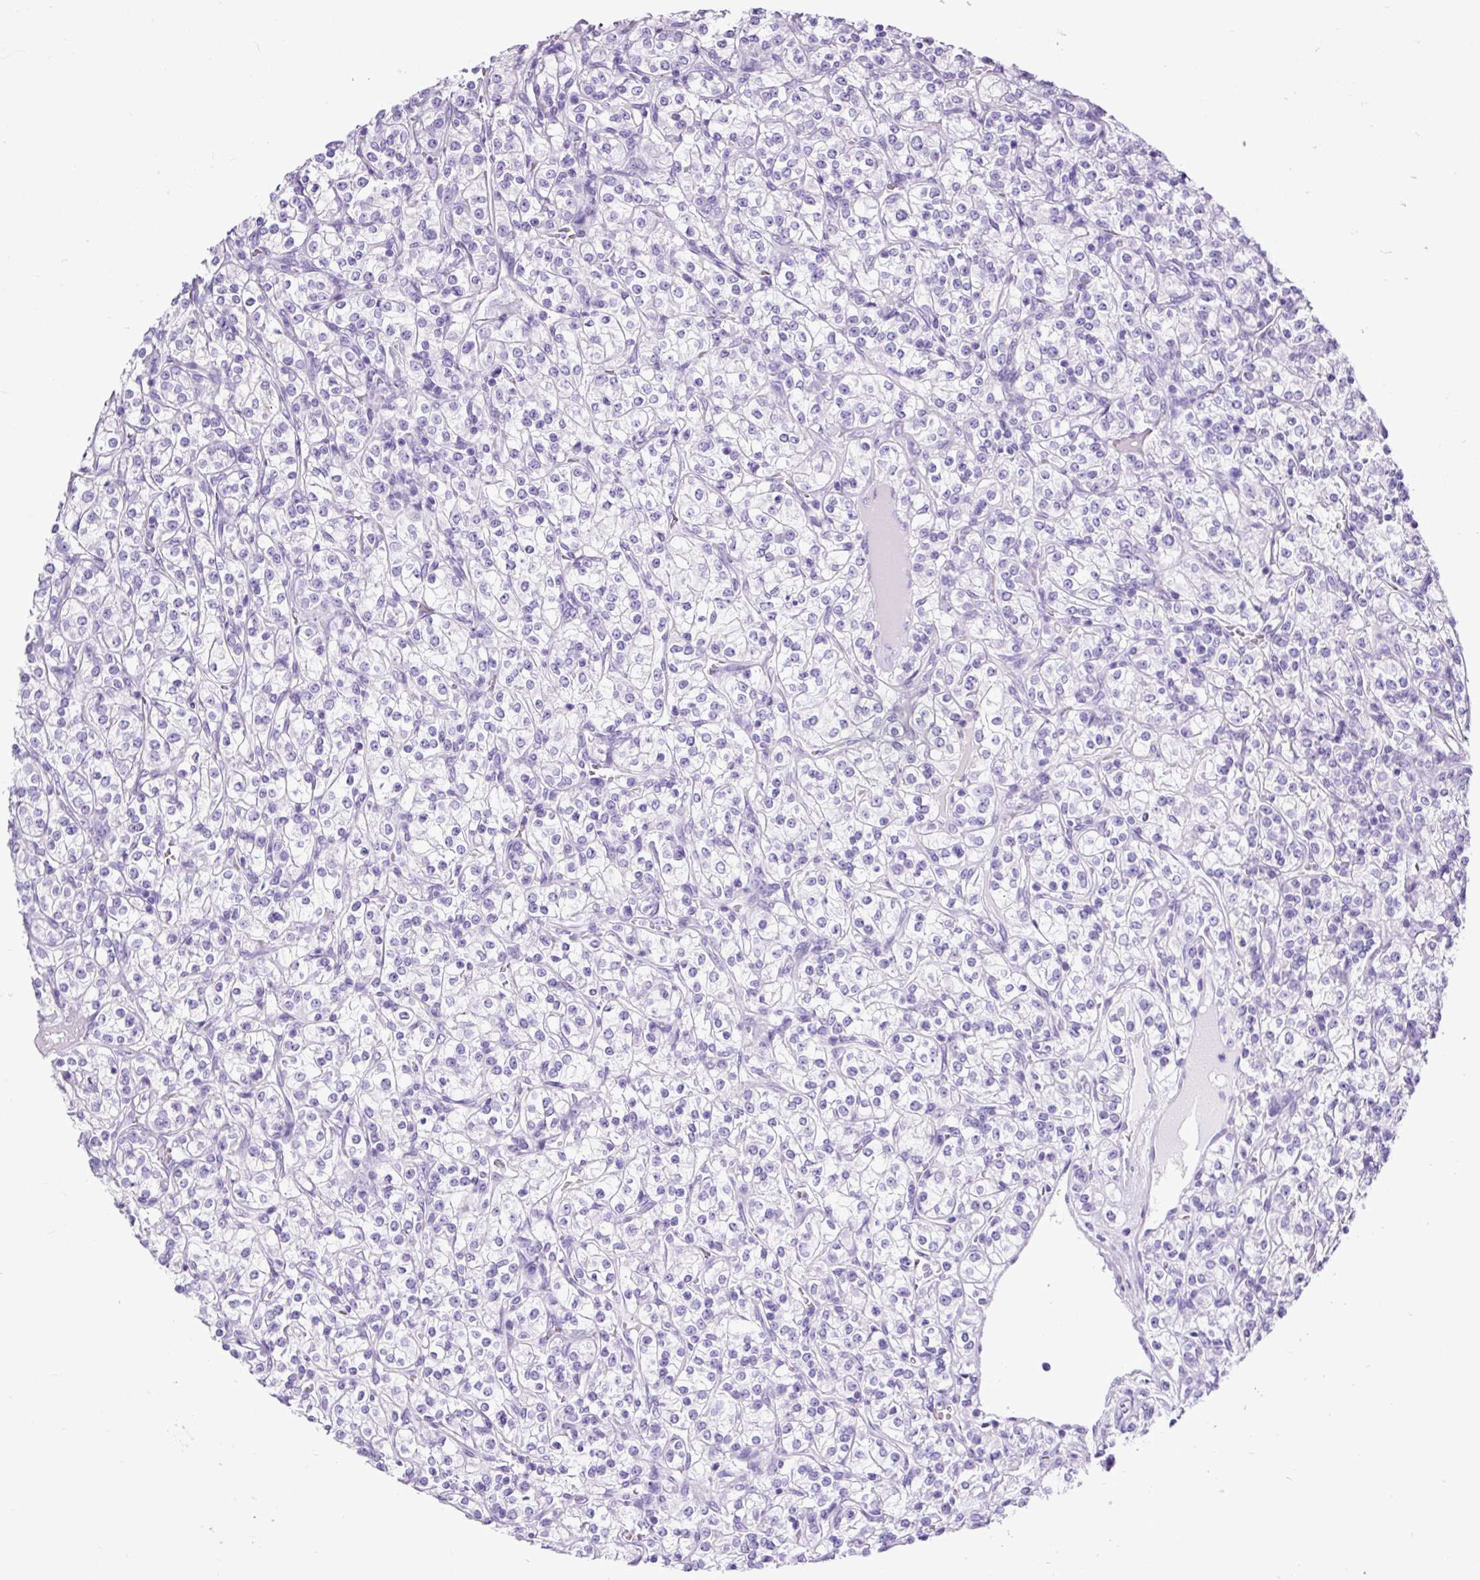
{"staining": {"intensity": "negative", "quantity": "none", "location": "none"}, "tissue": "renal cancer", "cell_type": "Tumor cells", "image_type": "cancer", "snomed": [{"axis": "morphology", "description": "Adenocarcinoma, NOS"}, {"axis": "topography", "description": "Kidney"}], "caption": "The image demonstrates no staining of tumor cells in renal adenocarcinoma. (Stains: DAB (3,3'-diaminobenzidine) immunohistochemistry (IHC) with hematoxylin counter stain, Microscopy: brightfield microscopy at high magnification).", "gene": "CEL", "patient": {"sex": "male", "age": 77}}